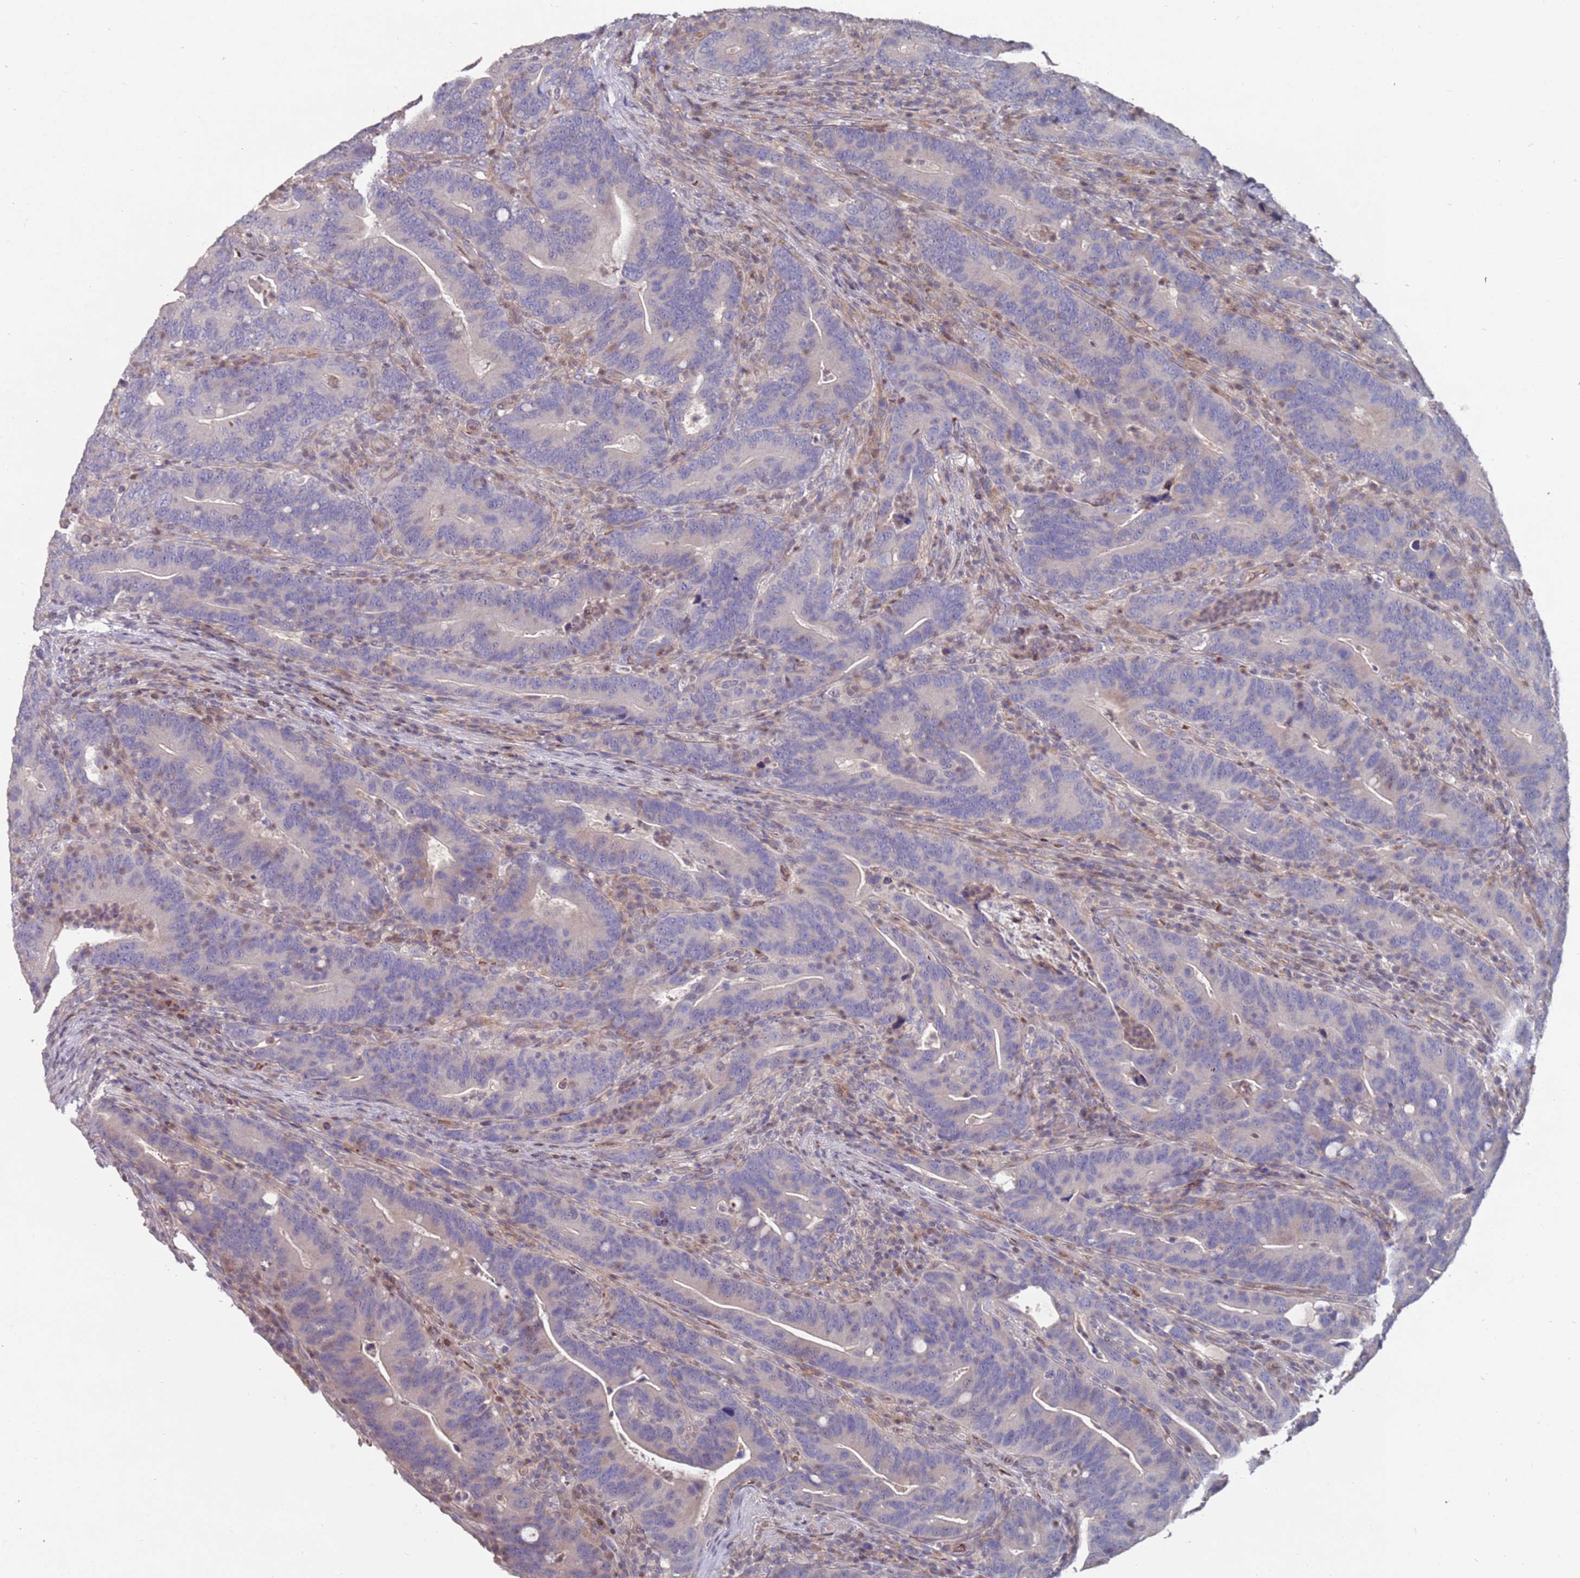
{"staining": {"intensity": "negative", "quantity": "none", "location": "none"}, "tissue": "colorectal cancer", "cell_type": "Tumor cells", "image_type": "cancer", "snomed": [{"axis": "morphology", "description": "Adenocarcinoma, NOS"}, {"axis": "topography", "description": "Colon"}], "caption": "Tumor cells are negative for protein expression in human colorectal cancer (adenocarcinoma).", "gene": "LACC1", "patient": {"sex": "female", "age": 66}}